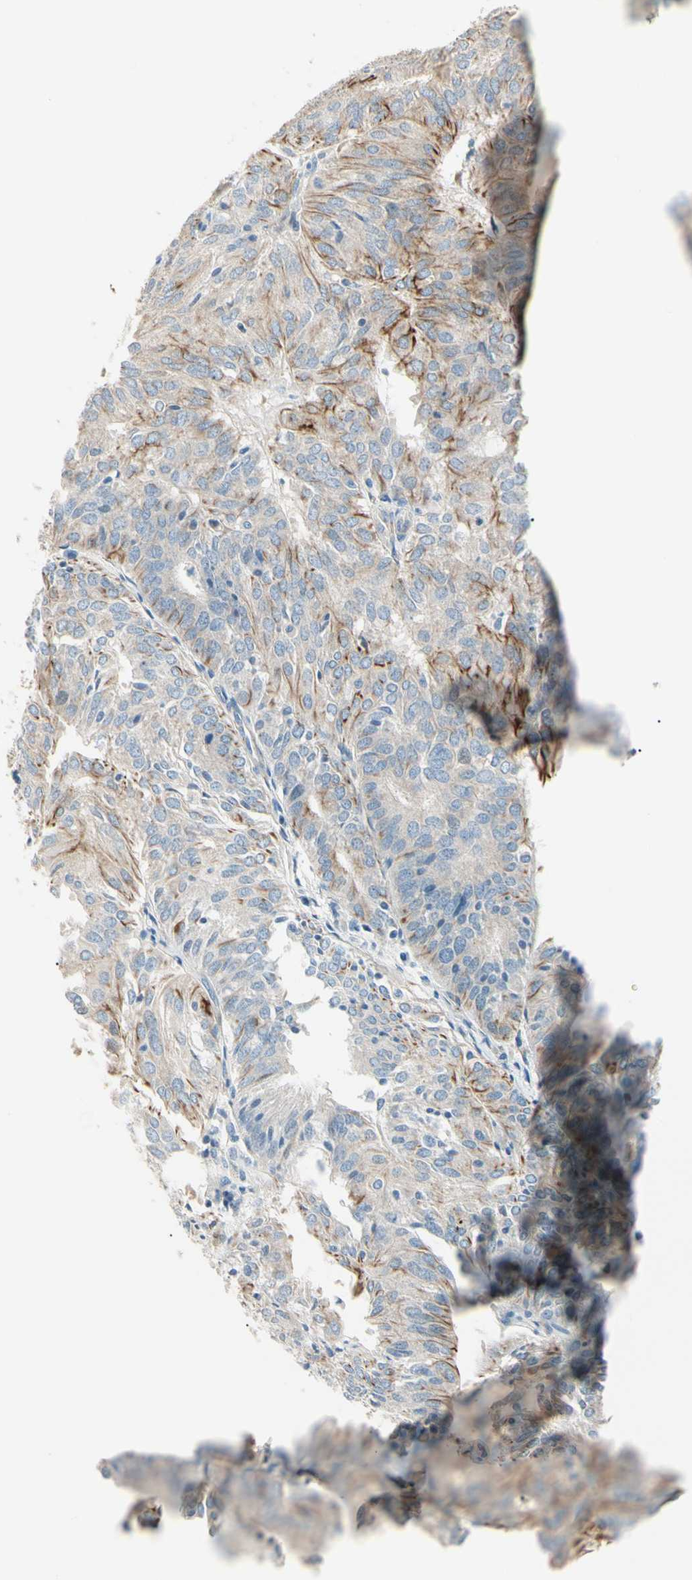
{"staining": {"intensity": "moderate", "quantity": "<25%", "location": "cytoplasmic/membranous"}, "tissue": "endometrial cancer", "cell_type": "Tumor cells", "image_type": "cancer", "snomed": [{"axis": "morphology", "description": "Adenocarcinoma, NOS"}, {"axis": "topography", "description": "Uterus"}], "caption": "A histopathology image of adenocarcinoma (endometrial) stained for a protein displays moderate cytoplasmic/membranous brown staining in tumor cells.", "gene": "DUSP12", "patient": {"sex": "female", "age": 60}}